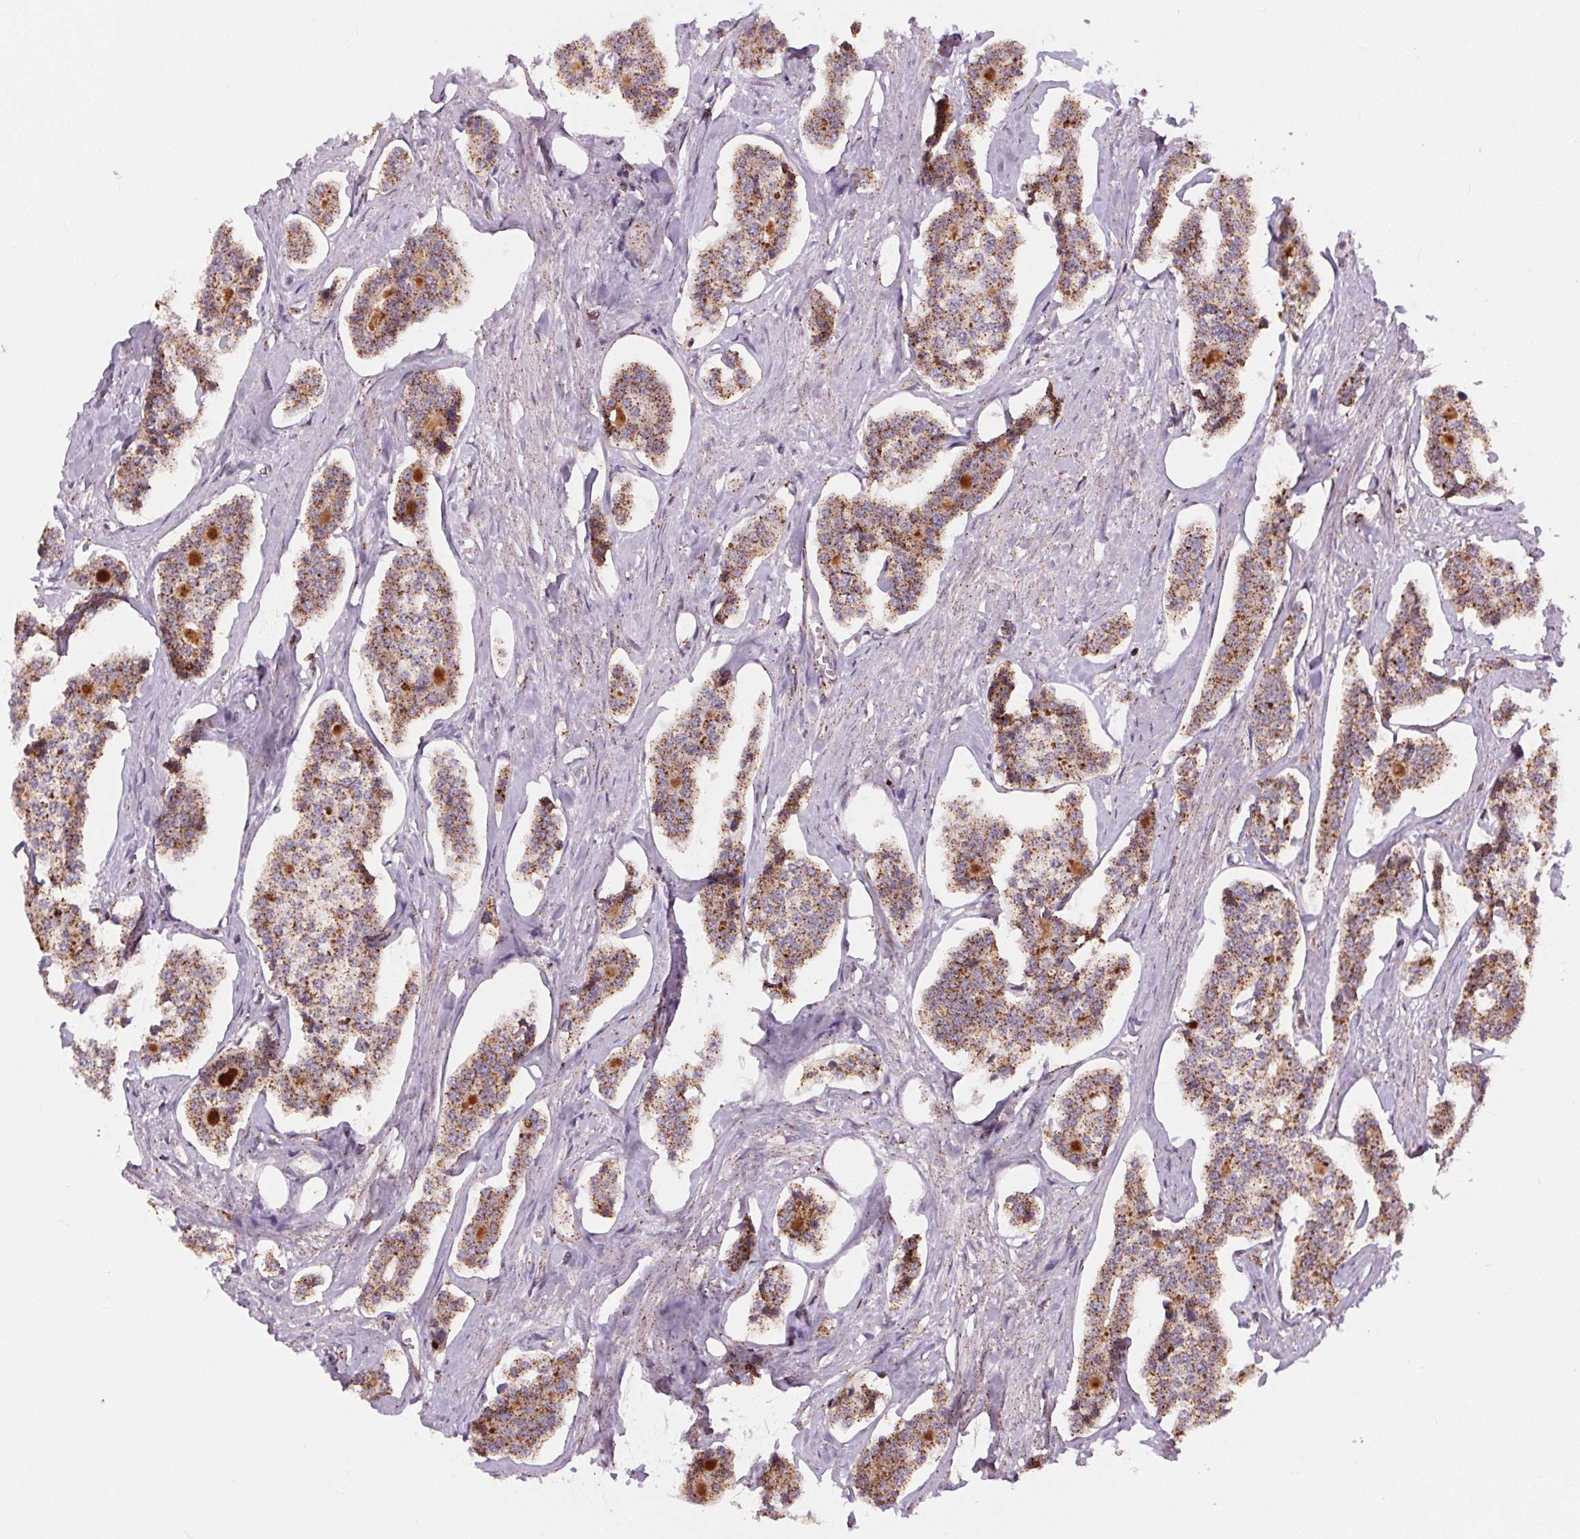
{"staining": {"intensity": "moderate", "quantity": ">75%", "location": "cytoplasmic/membranous"}, "tissue": "carcinoid", "cell_type": "Tumor cells", "image_type": "cancer", "snomed": [{"axis": "morphology", "description": "Carcinoid, malignant, NOS"}, {"axis": "topography", "description": "Small intestine"}], "caption": "This is an image of immunohistochemistry staining of carcinoid (malignant), which shows moderate expression in the cytoplasmic/membranous of tumor cells.", "gene": "CHMP4B", "patient": {"sex": "female", "age": 65}}